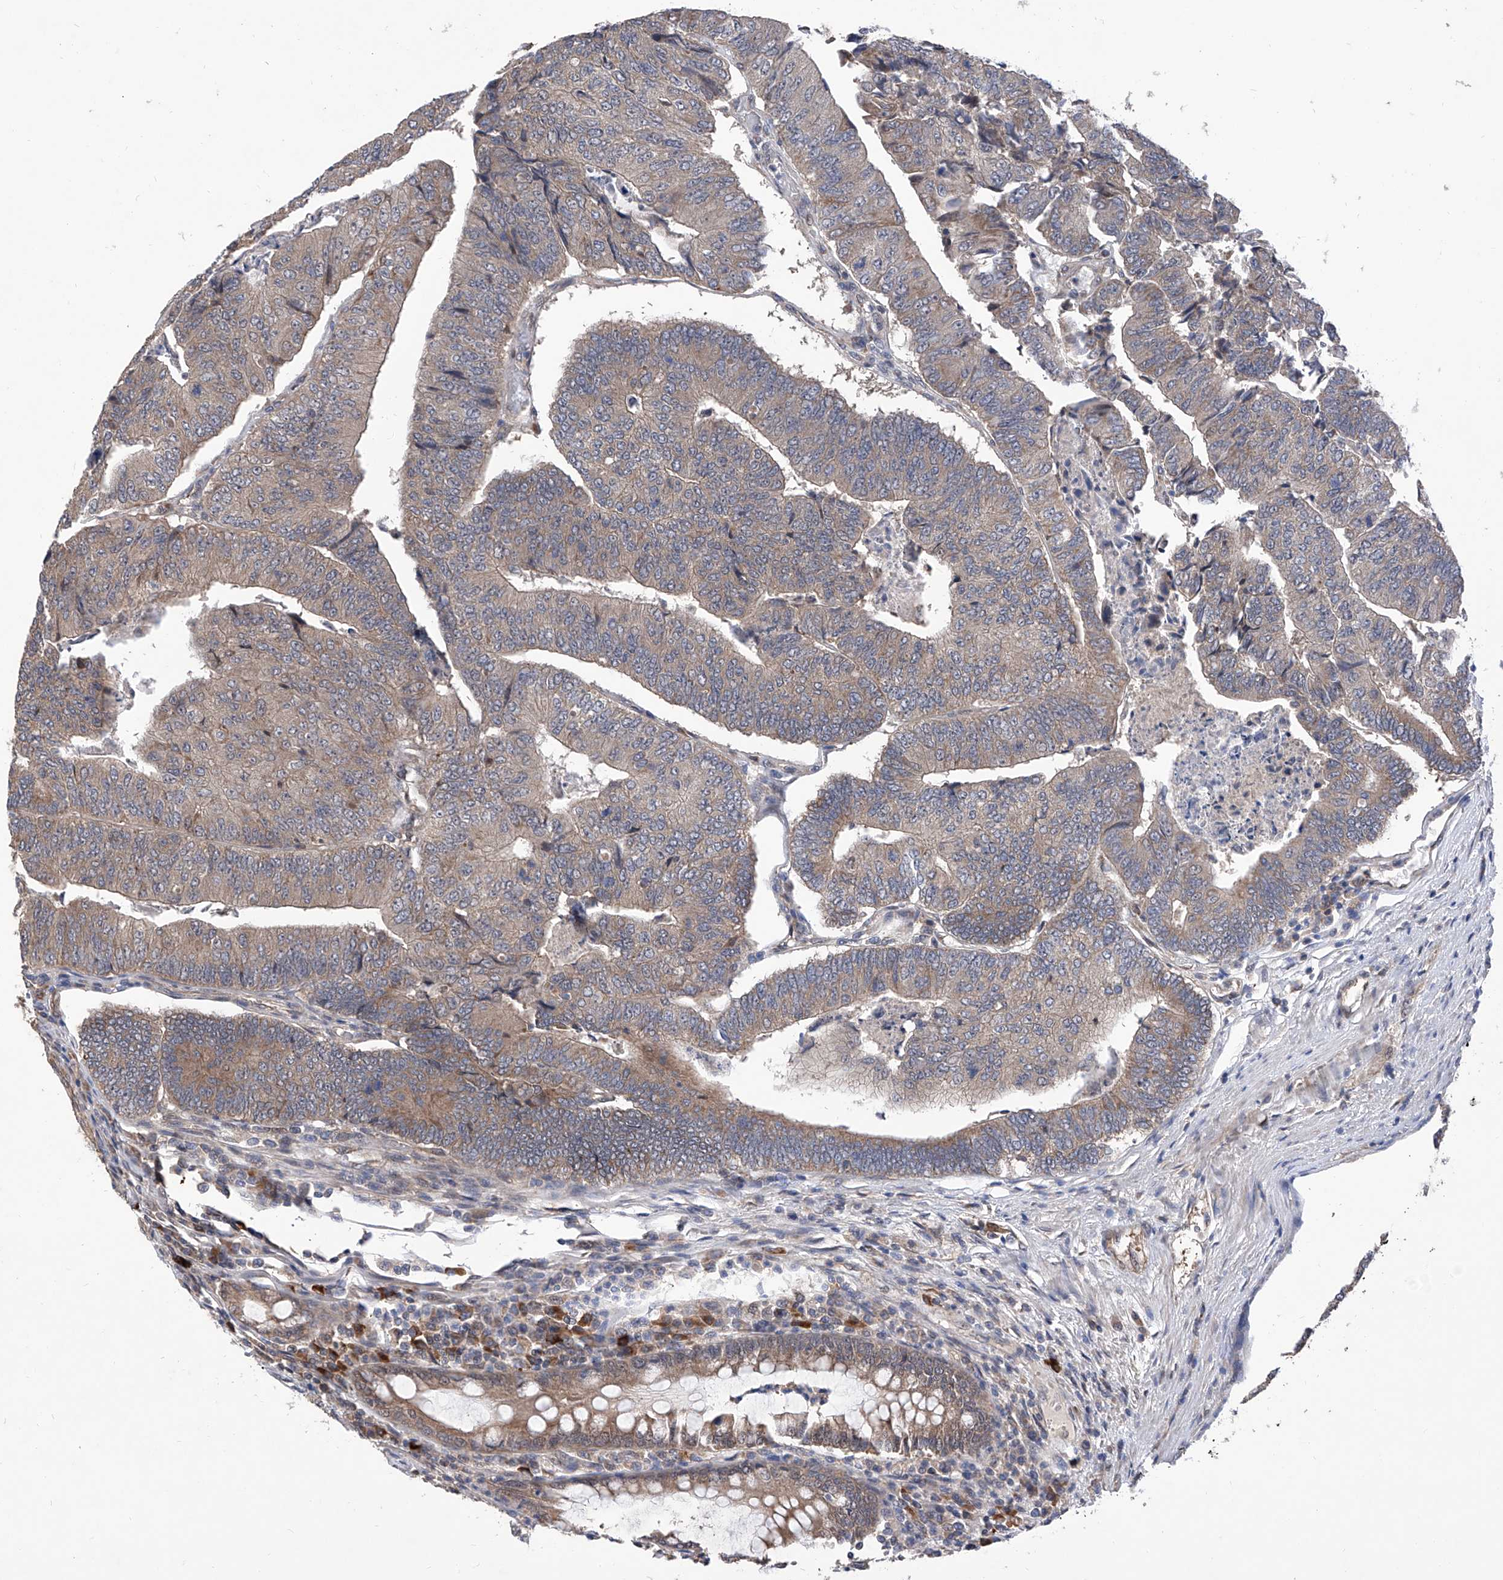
{"staining": {"intensity": "weak", "quantity": "<25%", "location": "cytoplasmic/membranous"}, "tissue": "colorectal cancer", "cell_type": "Tumor cells", "image_type": "cancer", "snomed": [{"axis": "morphology", "description": "Adenocarcinoma, NOS"}, {"axis": "topography", "description": "Colon"}], "caption": "A micrograph of colorectal cancer (adenocarcinoma) stained for a protein exhibits no brown staining in tumor cells. (Immunohistochemistry, brightfield microscopy, high magnification).", "gene": "USP45", "patient": {"sex": "female", "age": 67}}